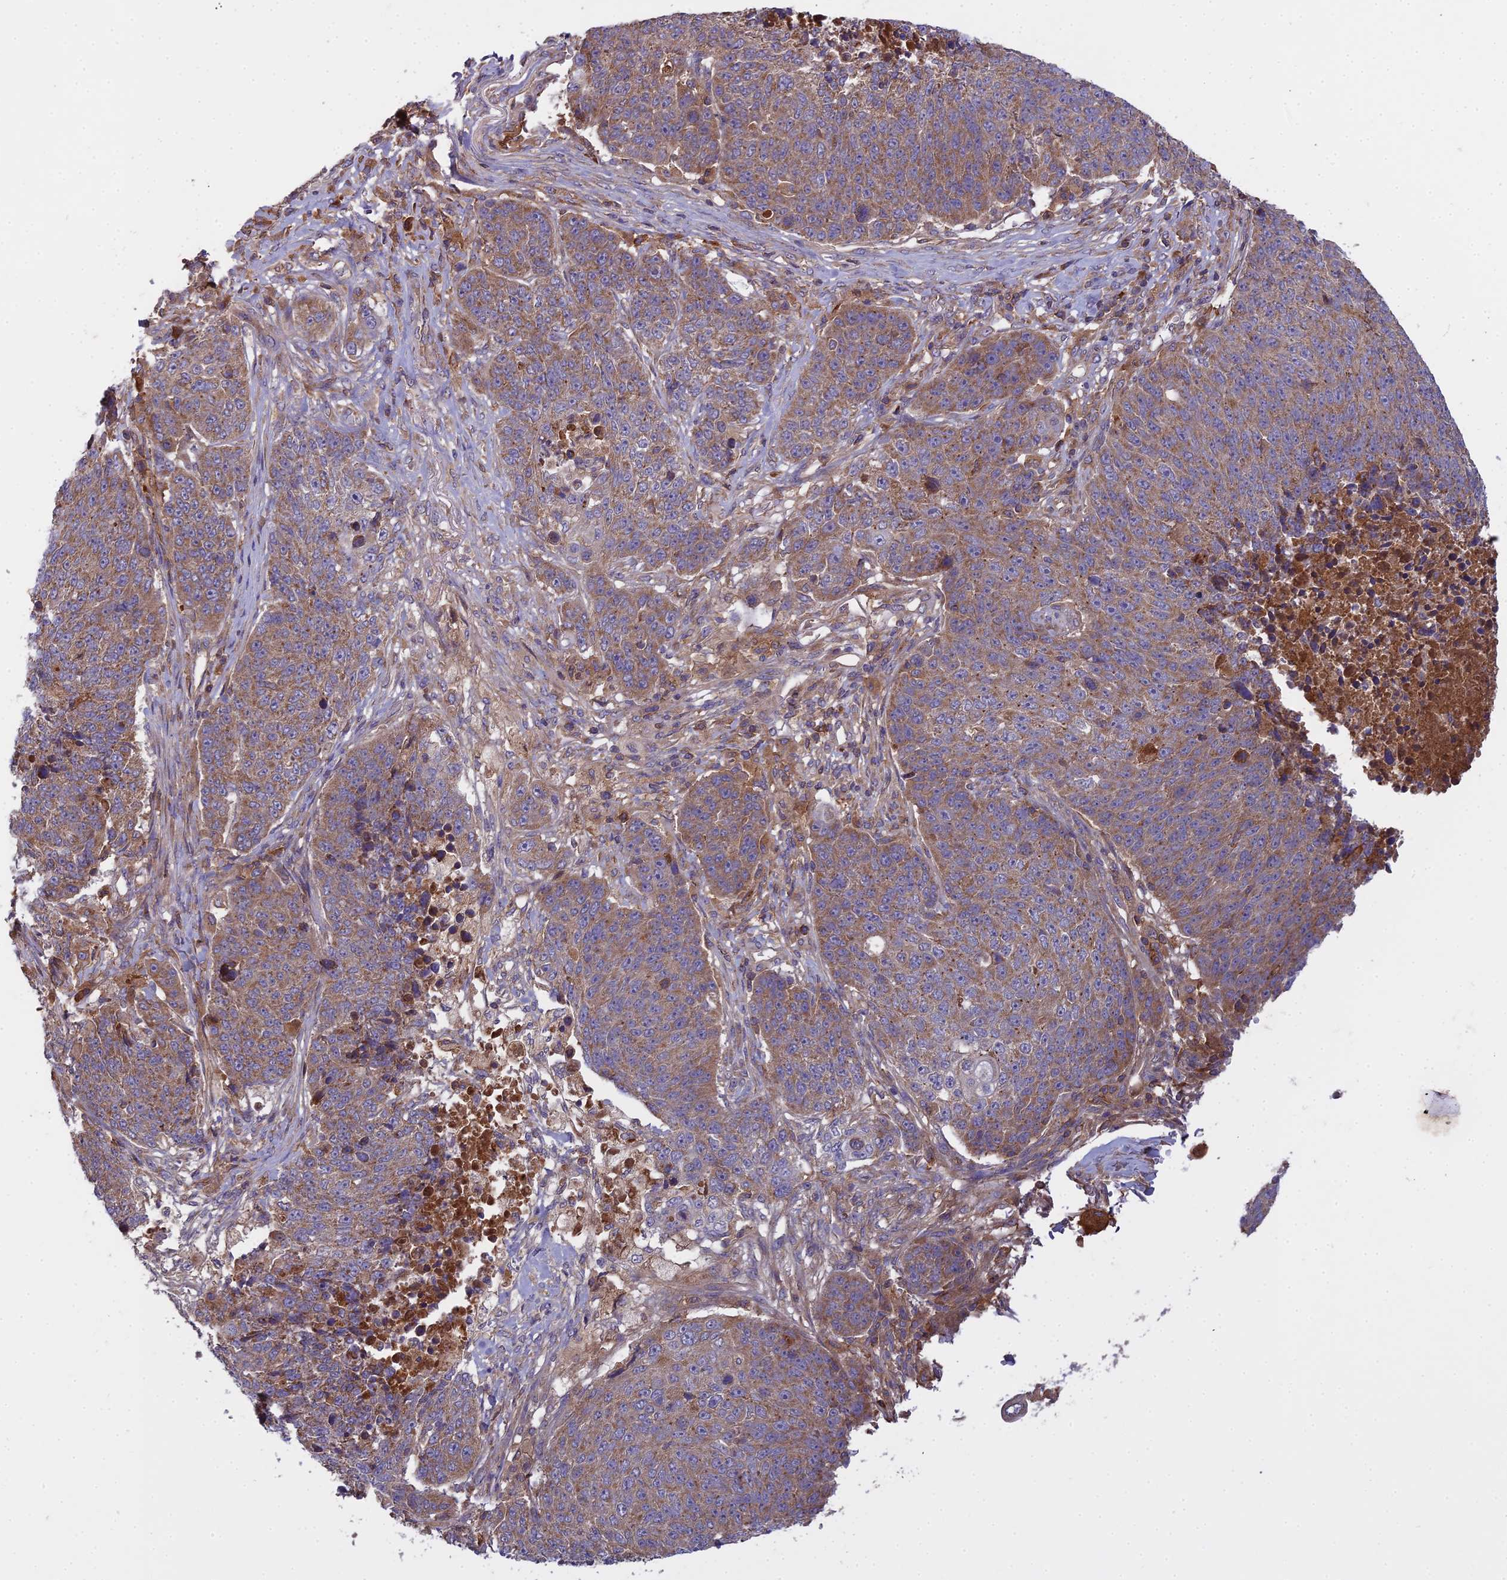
{"staining": {"intensity": "moderate", "quantity": ">75%", "location": "cytoplasmic/membranous"}, "tissue": "lung cancer", "cell_type": "Tumor cells", "image_type": "cancer", "snomed": [{"axis": "morphology", "description": "Normal tissue, NOS"}, {"axis": "morphology", "description": "Squamous cell carcinoma, NOS"}, {"axis": "topography", "description": "Lymph node"}, {"axis": "topography", "description": "Lung"}], "caption": "A brown stain highlights moderate cytoplasmic/membranous expression of a protein in lung cancer tumor cells.", "gene": "CCDC167", "patient": {"sex": "male", "age": 66}}